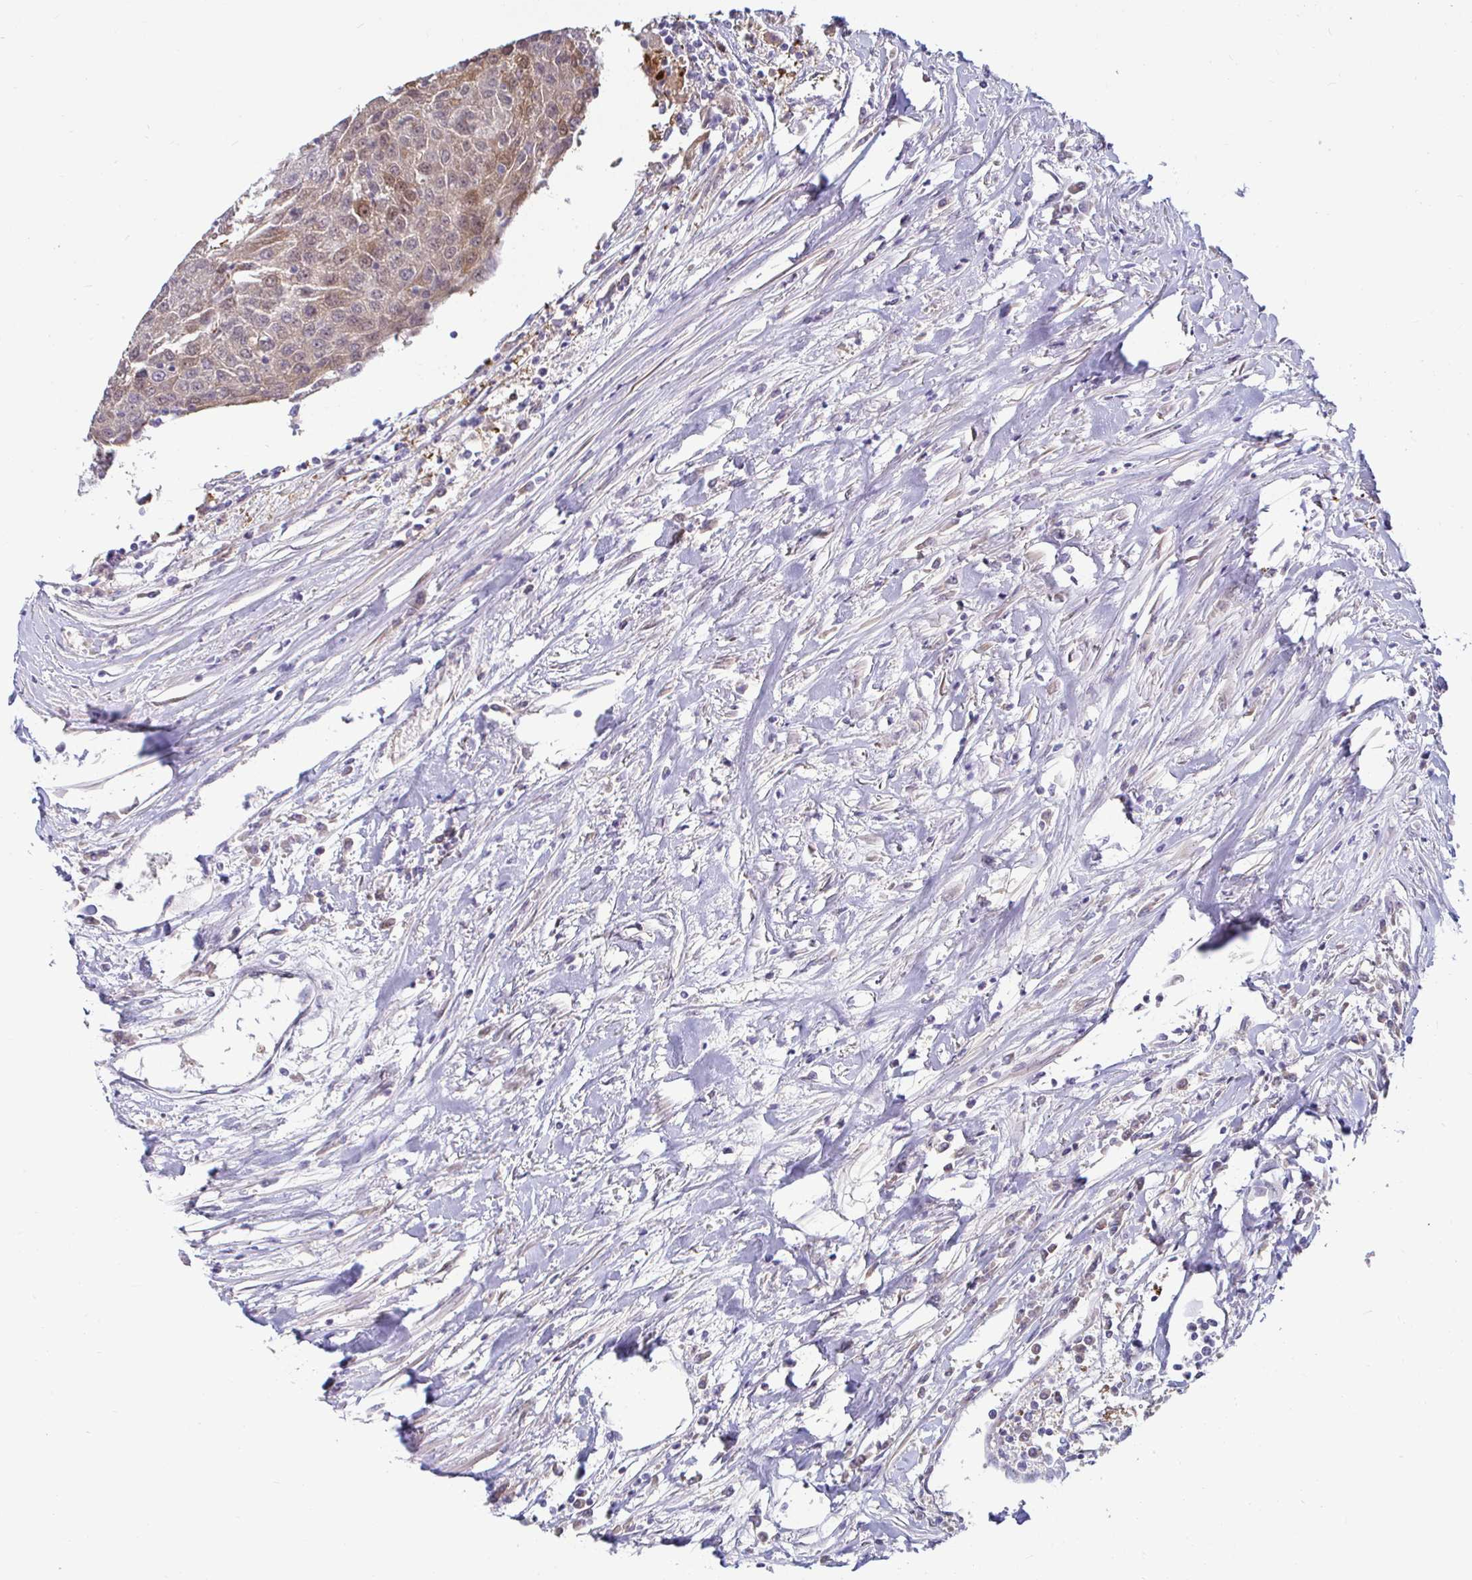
{"staining": {"intensity": "moderate", "quantity": ">75%", "location": "cytoplasmic/membranous,nuclear"}, "tissue": "urothelial cancer", "cell_type": "Tumor cells", "image_type": "cancer", "snomed": [{"axis": "morphology", "description": "Urothelial carcinoma, High grade"}, {"axis": "topography", "description": "Urinary bladder"}], "caption": "Urothelial cancer was stained to show a protein in brown. There is medium levels of moderate cytoplasmic/membranous and nuclear positivity in about >75% of tumor cells.", "gene": "GSTM1", "patient": {"sex": "female", "age": 85}}